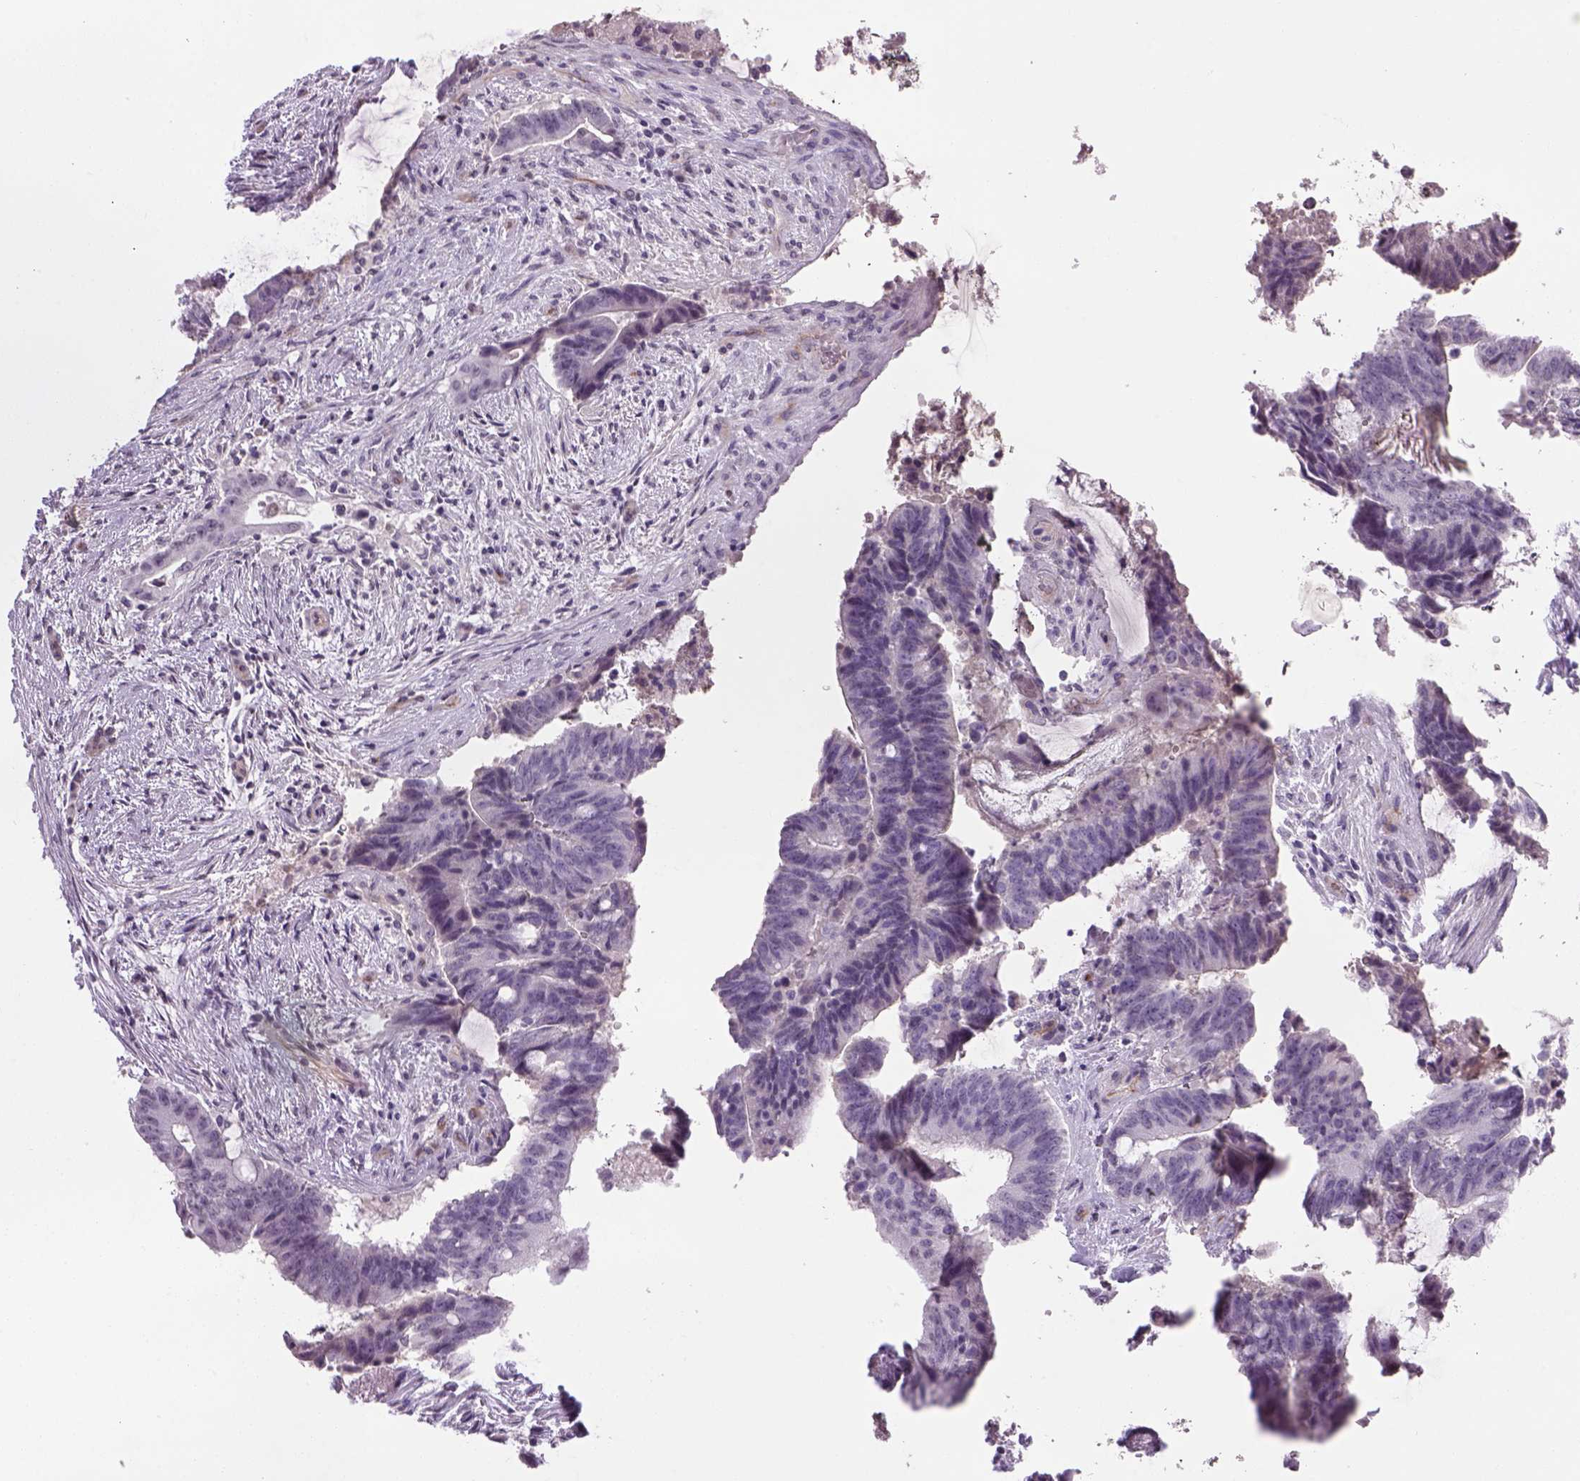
{"staining": {"intensity": "negative", "quantity": "none", "location": "none"}, "tissue": "colorectal cancer", "cell_type": "Tumor cells", "image_type": "cancer", "snomed": [{"axis": "morphology", "description": "Adenocarcinoma, NOS"}, {"axis": "topography", "description": "Colon"}], "caption": "This histopathology image is of colorectal cancer stained with IHC to label a protein in brown with the nuclei are counter-stained blue. There is no staining in tumor cells.", "gene": "PRRT1", "patient": {"sex": "female", "age": 43}}